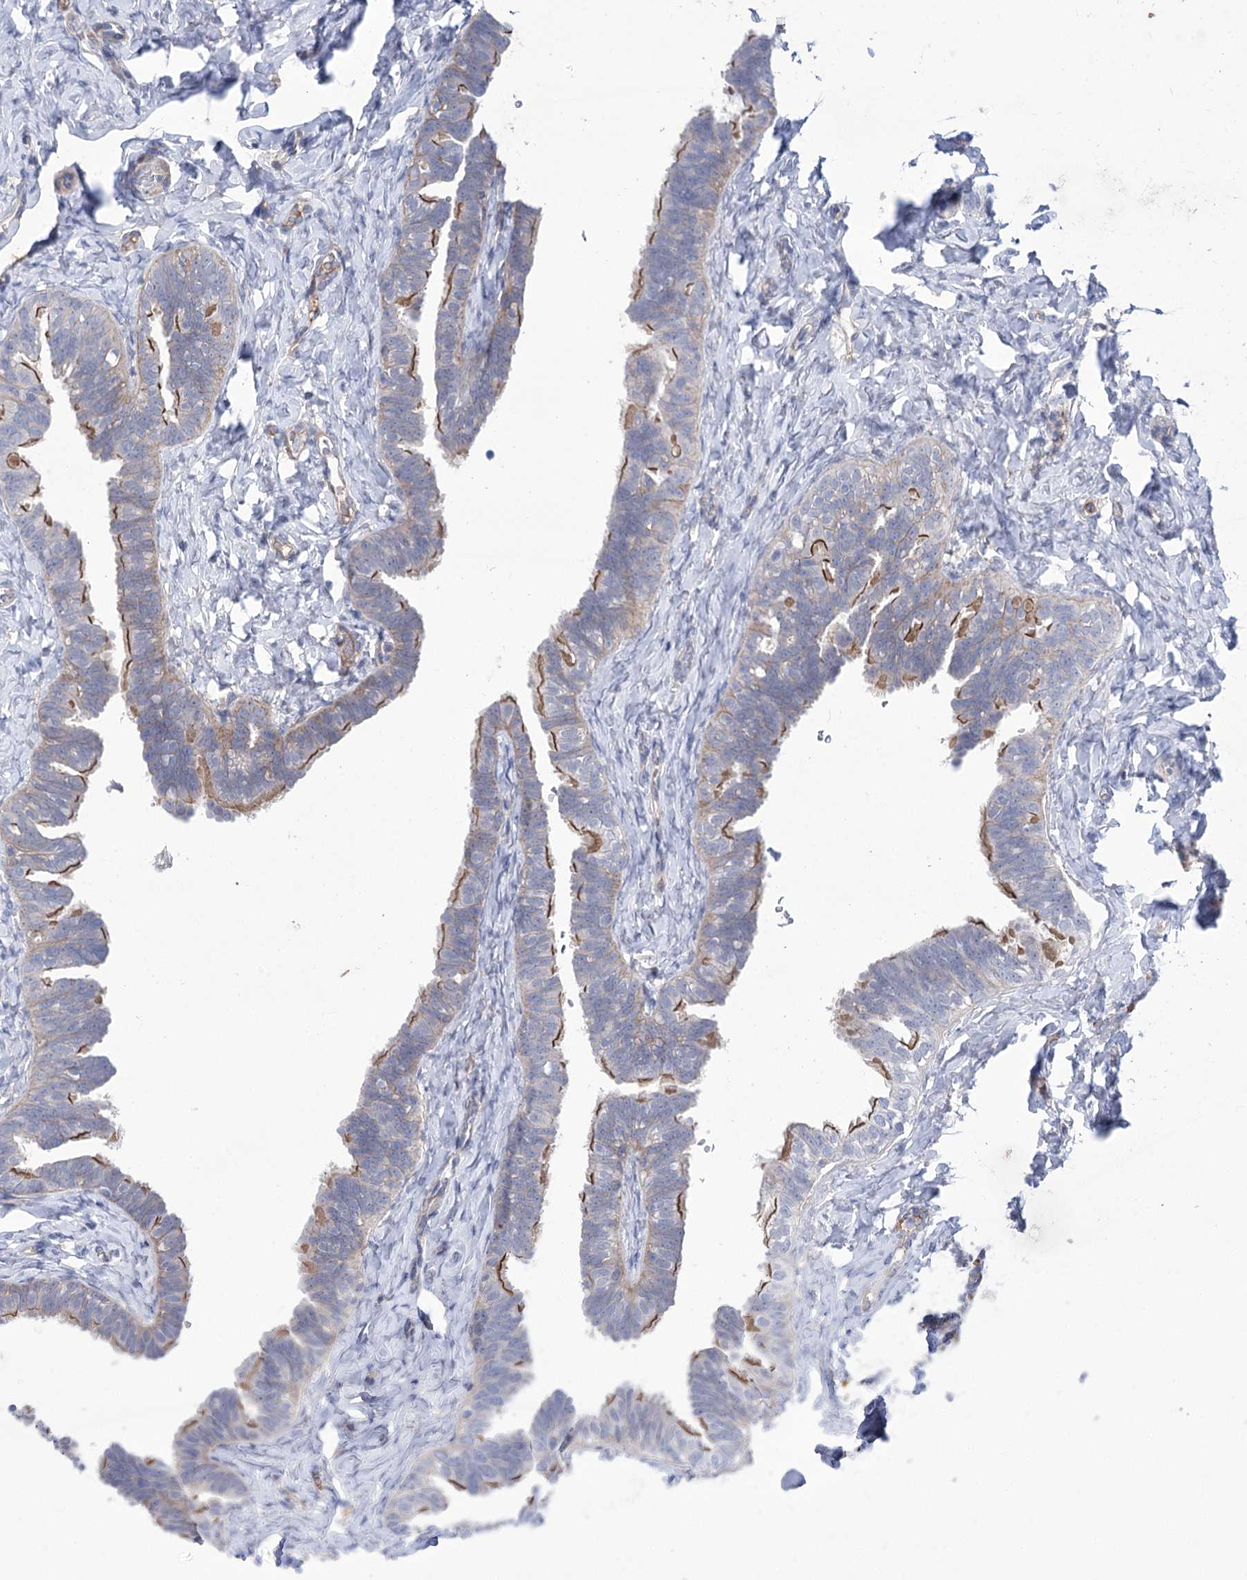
{"staining": {"intensity": "moderate", "quantity": "25%-75%", "location": "cytoplasmic/membranous"}, "tissue": "fallopian tube", "cell_type": "Glandular cells", "image_type": "normal", "snomed": [{"axis": "morphology", "description": "Normal tissue, NOS"}, {"axis": "topography", "description": "Fallopian tube"}], "caption": "Approximately 25%-75% of glandular cells in unremarkable human fallopian tube show moderate cytoplasmic/membranous protein positivity as visualized by brown immunohistochemical staining.", "gene": "CEP164", "patient": {"sex": "female", "age": 39}}